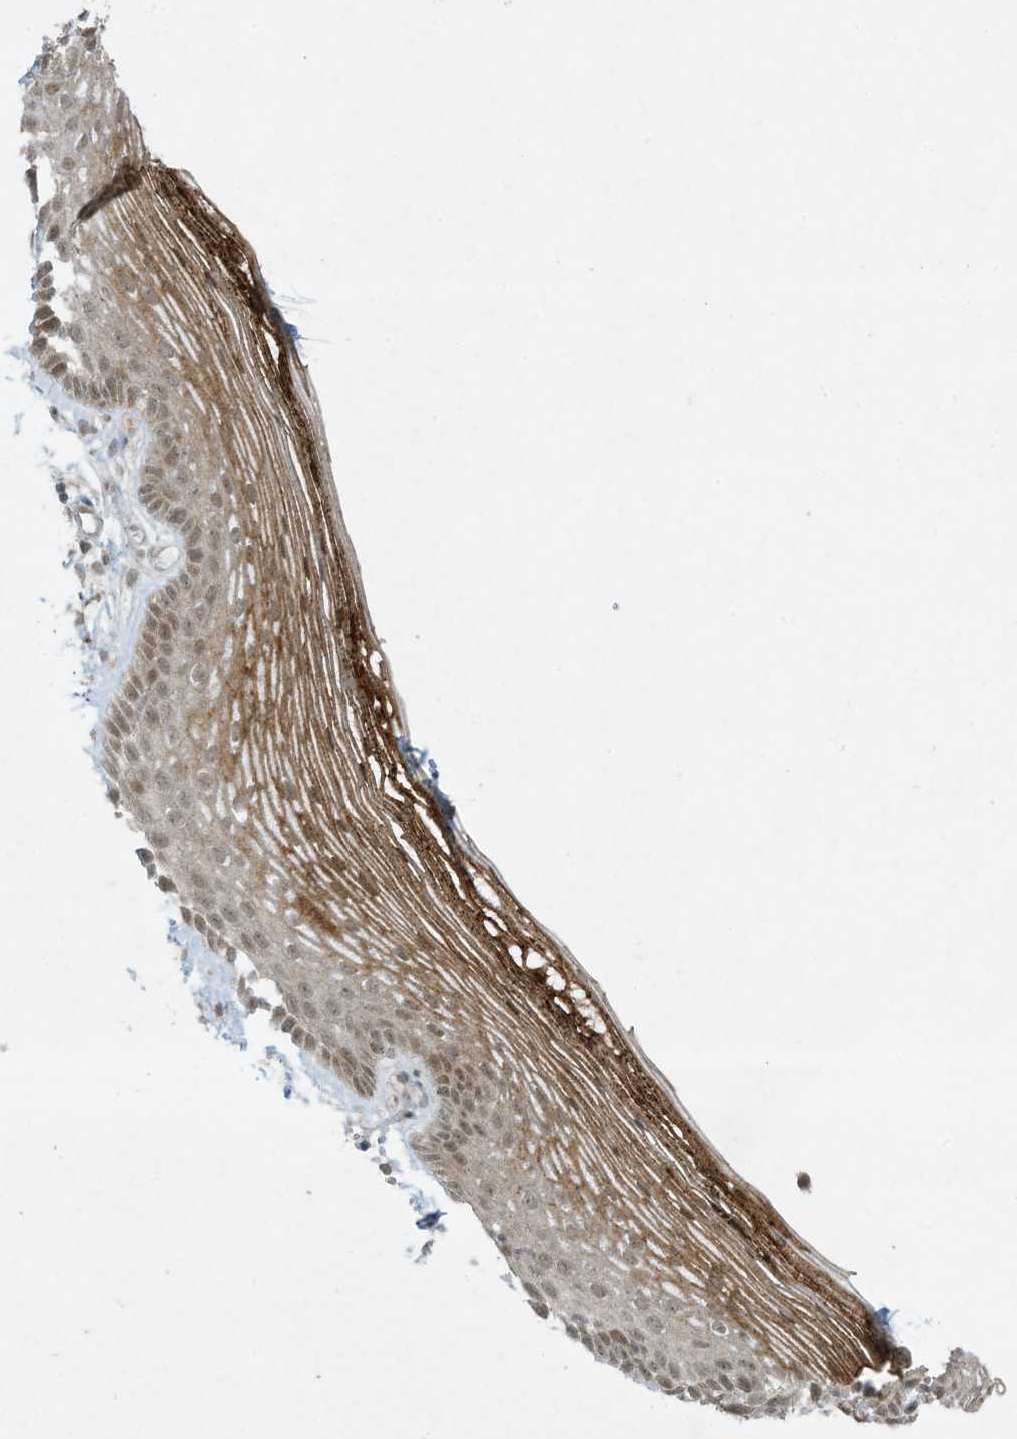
{"staining": {"intensity": "moderate", "quantity": "<25%", "location": "cytoplasmic/membranous,nuclear"}, "tissue": "vagina", "cell_type": "Squamous epithelial cells", "image_type": "normal", "snomed": [{"axis": "morphology", "description": "Normal tissue, NOS"}, {"axis": "topography", "description": "Vagina"}], "caption": "Vagina stained with immunohistochemistry exhibits moderate cytoplasmic/membranous,nuclear expression in approximately <25% of squamous epithelial cells.", "gene": "ZNF263", "patient": {"sex": "female", "age": 46}}